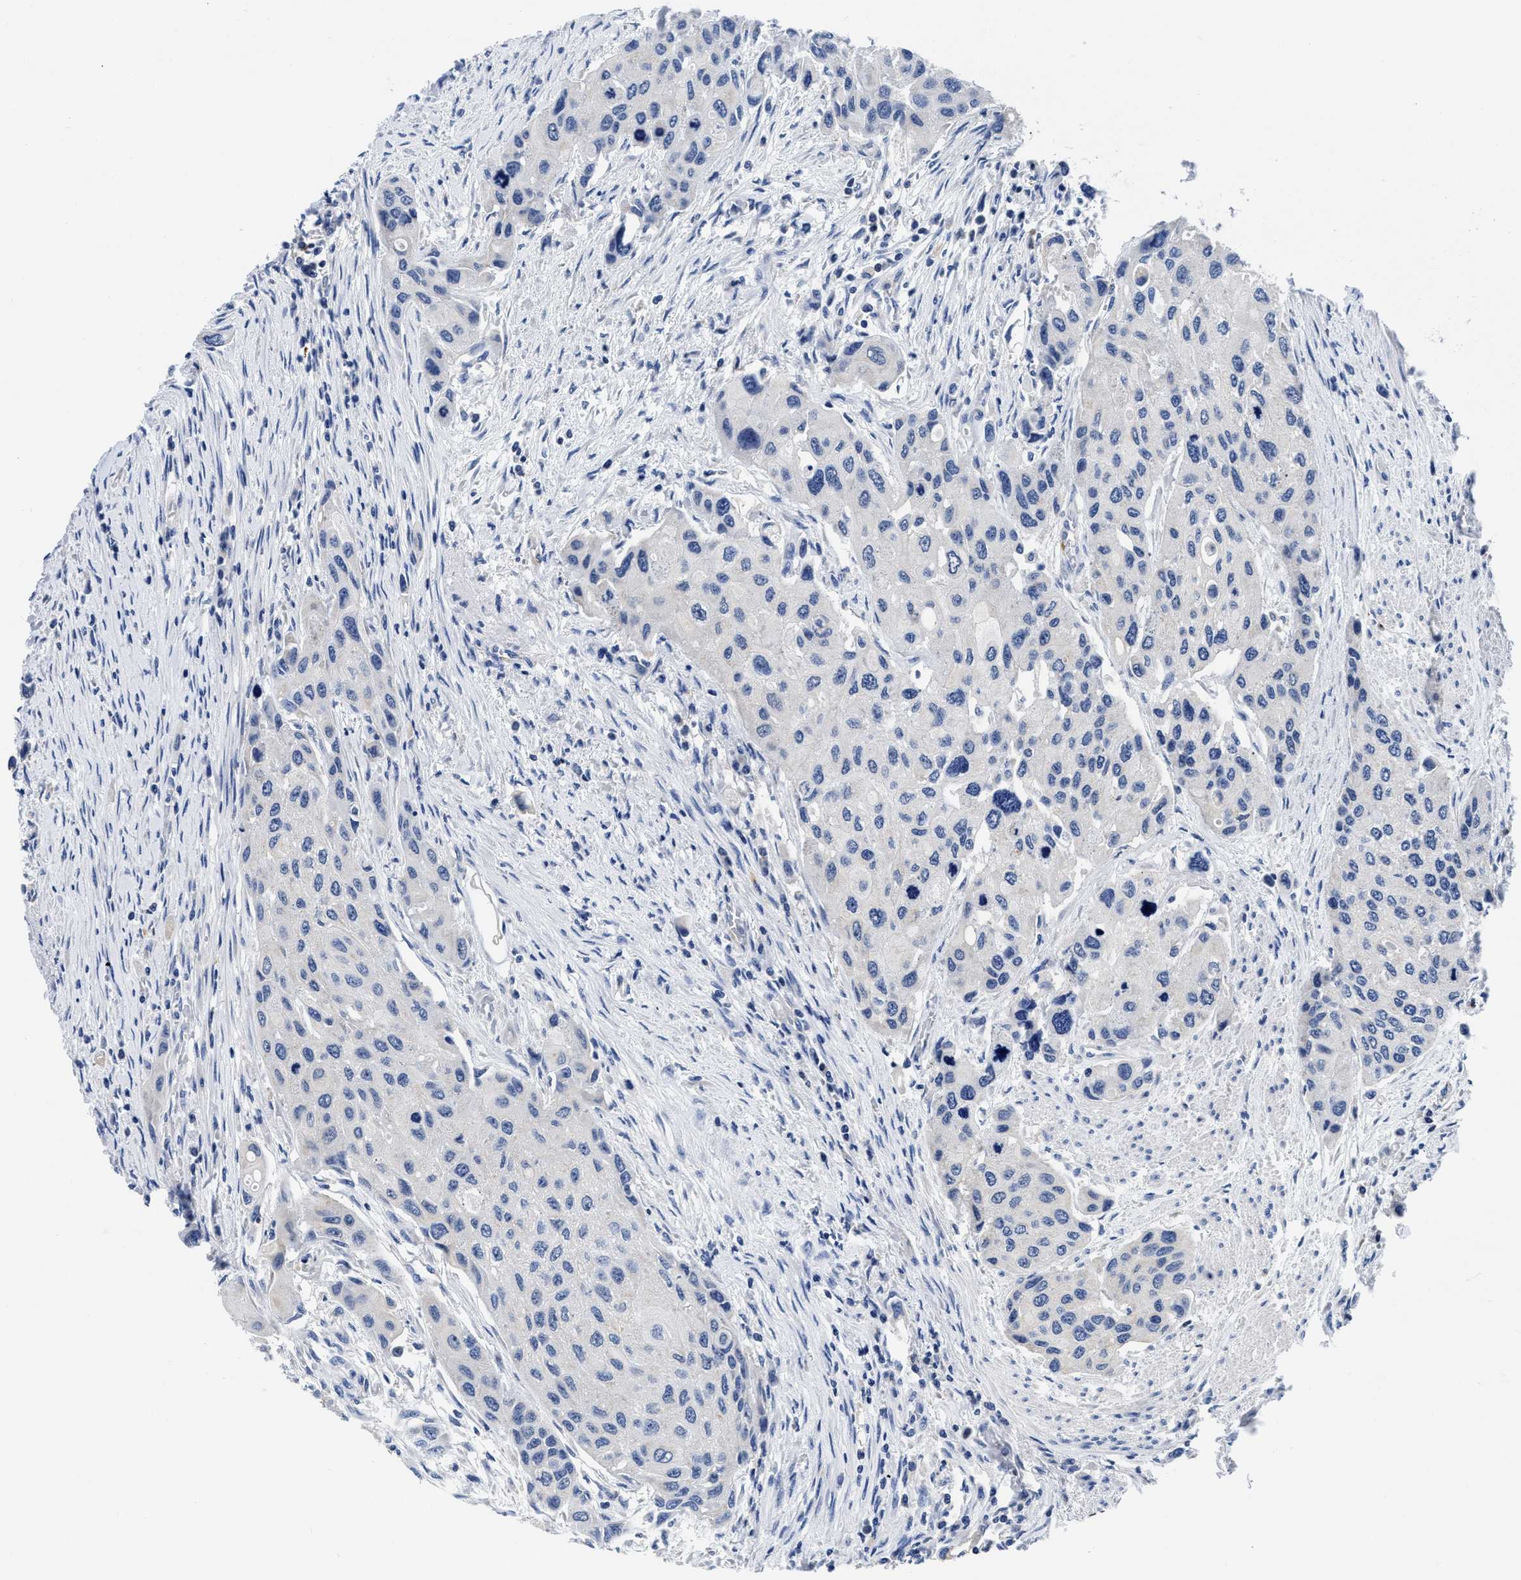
{"staining": {"intensity": "negative", "quantity": "none", "location": "none"}, "tissue": "urothelial cancer", "cell_type": "Tumor cells", "image_type": "cancer", "snomed": [{"axis": "morphology", "description": "Urothelial carcinoma, High grade"}, {"axis": "topography", "description": "Urinary bladder"}], "caption": "Human urothelial cancer stained for a protein using immunohistochemistry exhibits no staining in tumor cells.", "gene": "SLC35F1", "patient": {"sex": "female", "age": 56}}